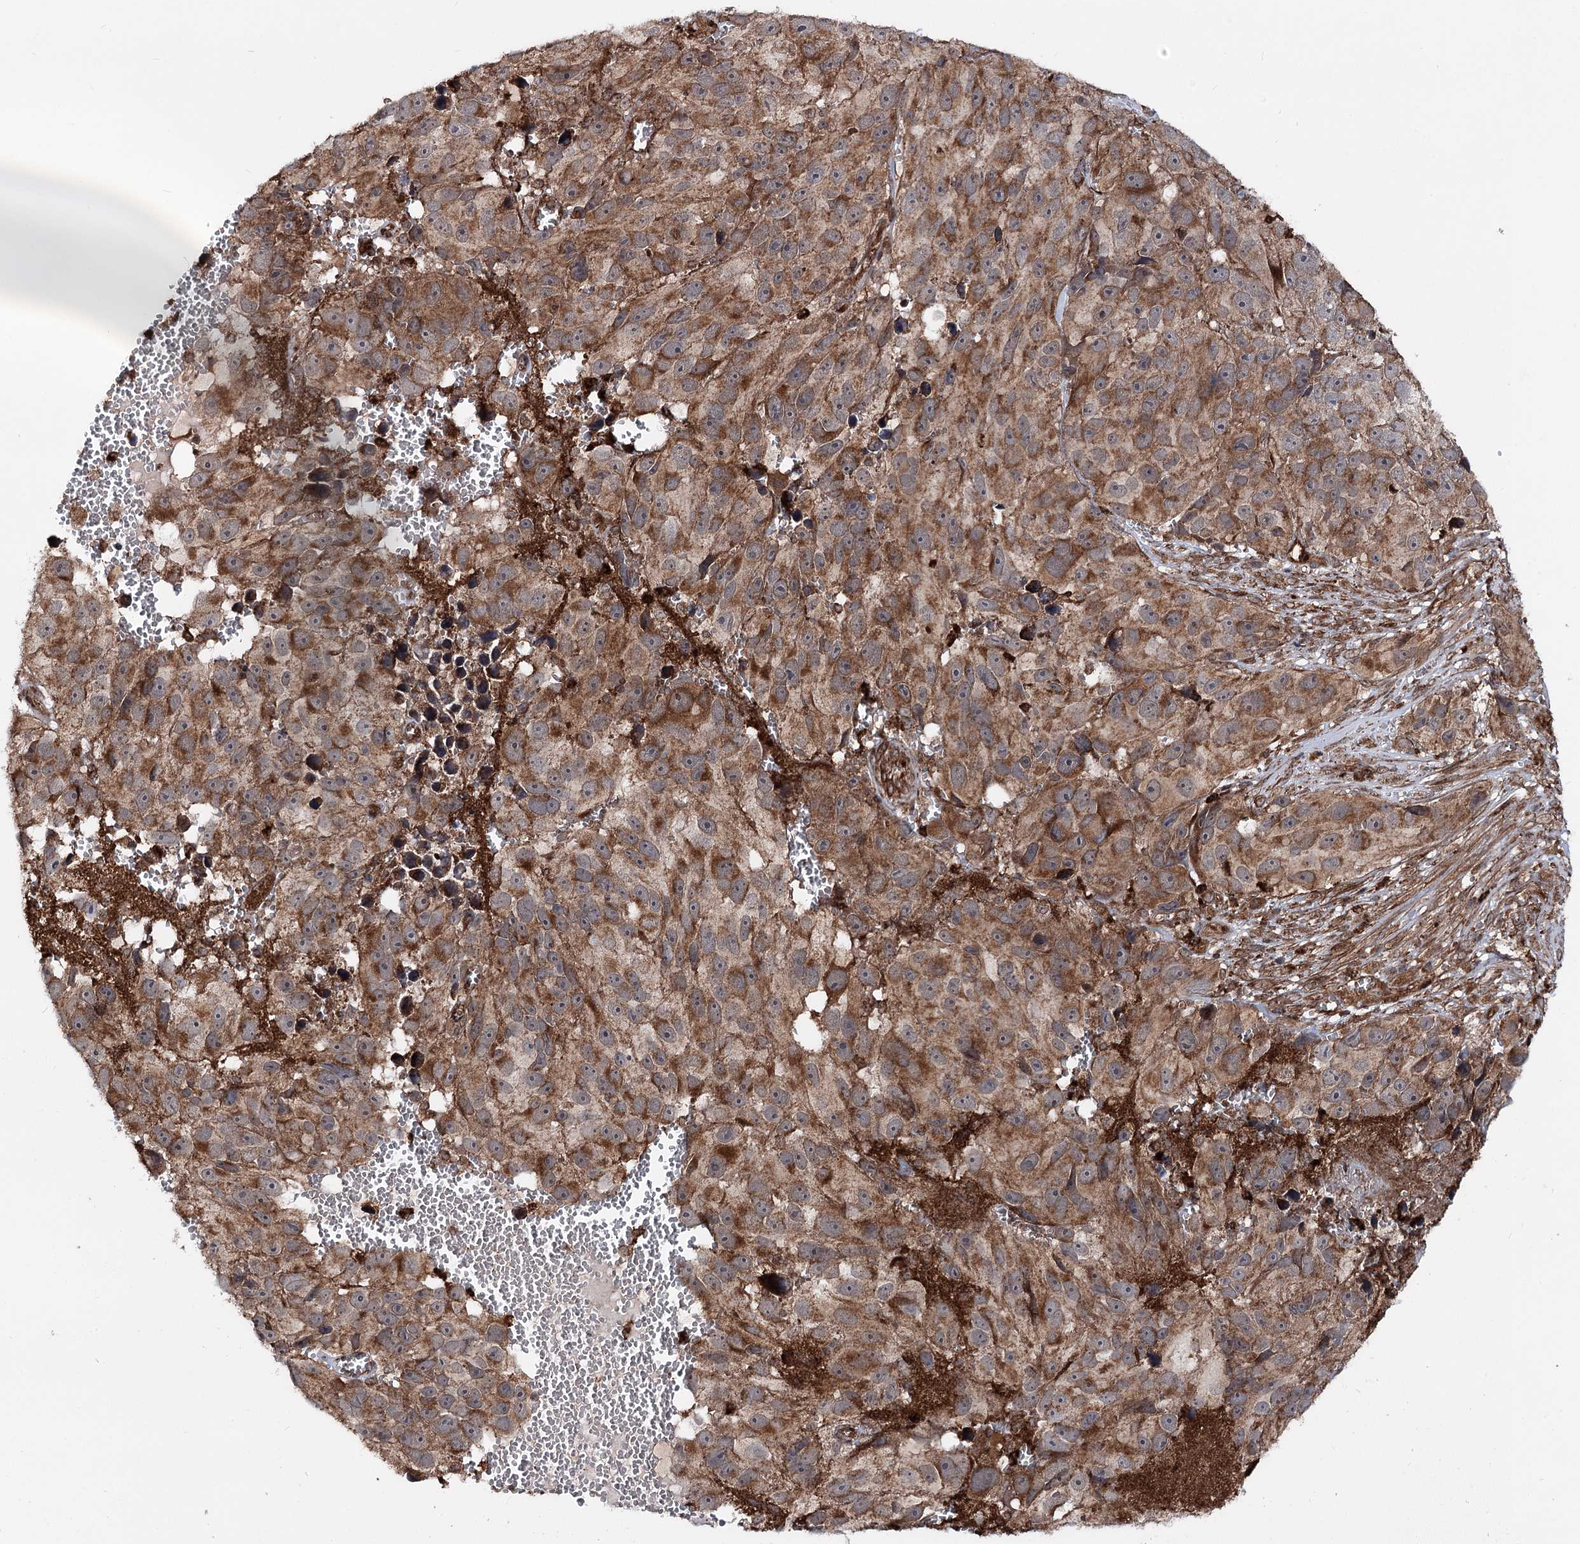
{"staining": {"intensity": "strong", "quantity": ">75%", "location": "cytoplasmic/membranous"}, "tissue": "melanoma", "cell_type": "Tumor cells", "image_type": "cancer", "snomed": [{"axis": "morphology", "description": "Malignant melanoma, NOS"}, {"axis": "topography", "description": "Skin"}], "caption": "Protein analysis of melanoma tissue demonstrates strong cytoplasmic/membranous positivity in approximately >75% of tumor cells.", "gene": "FGFR1OP2", "patient": {"sex": "male", "age": 84}}